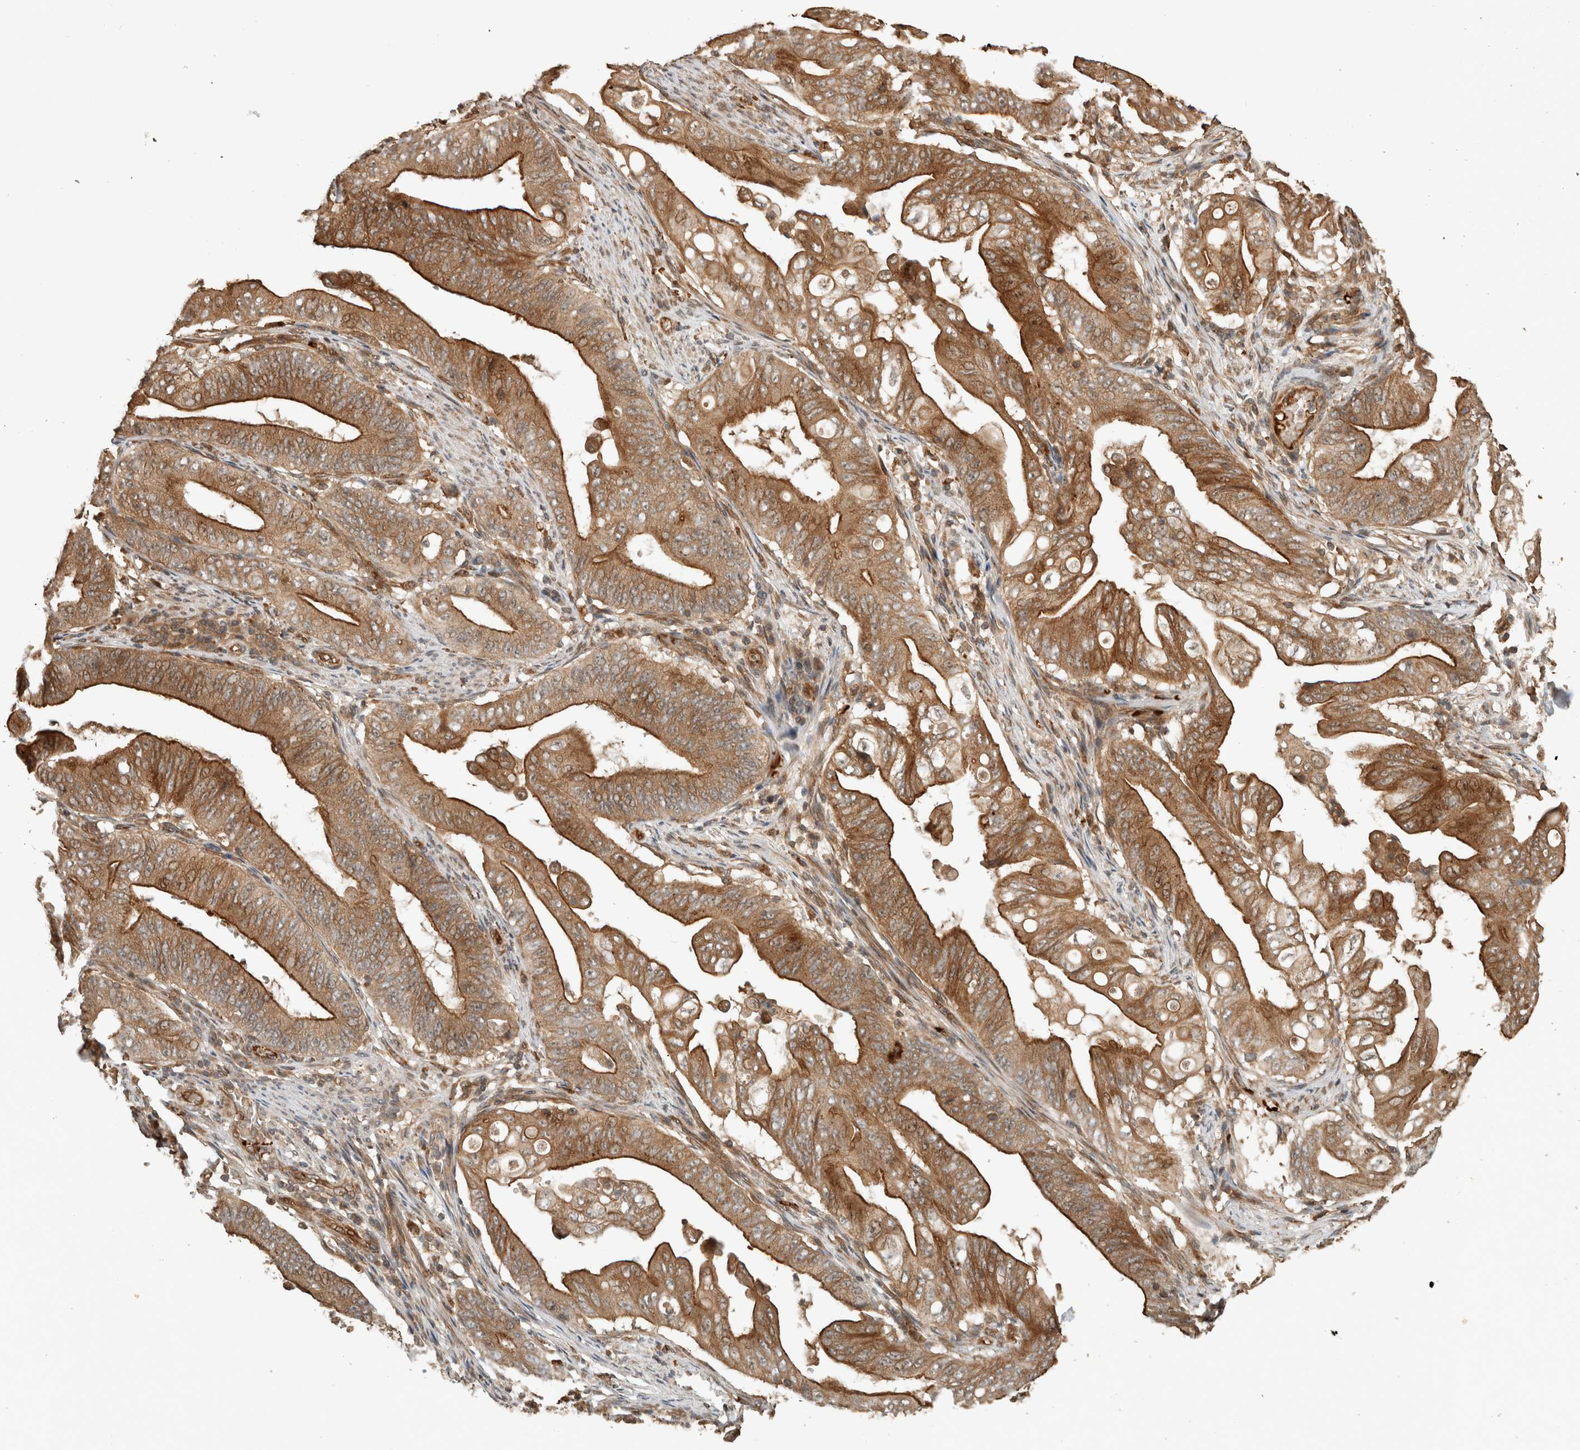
{"staining": {"intensity": "strong", "quantity": ">75%", "location": "cytoplasmic/membranous"}, "tissue": "stomach cancer", "cell_type": "Tumor cells", "image_type": "cancer", "snomed": [{"axis": "morphology", "description": "Adenocarcinoma, NOS"}, {"axis": "topography", "description": "Stomach"}], "caption": "Stomach adenocarcinoma stained with immunohistochemistry reveals strong cytoplasmic/membranous staining in approximately >75% of tumor cells. The staining is performed using DAB (3,3'-diaminobenzidine) brown chromogen to label protein expression. The nuclei are counter-stained blue using hematoxylin.", "gene": "OTUD6B", "patient": {"sex": "female", "age": 73}}